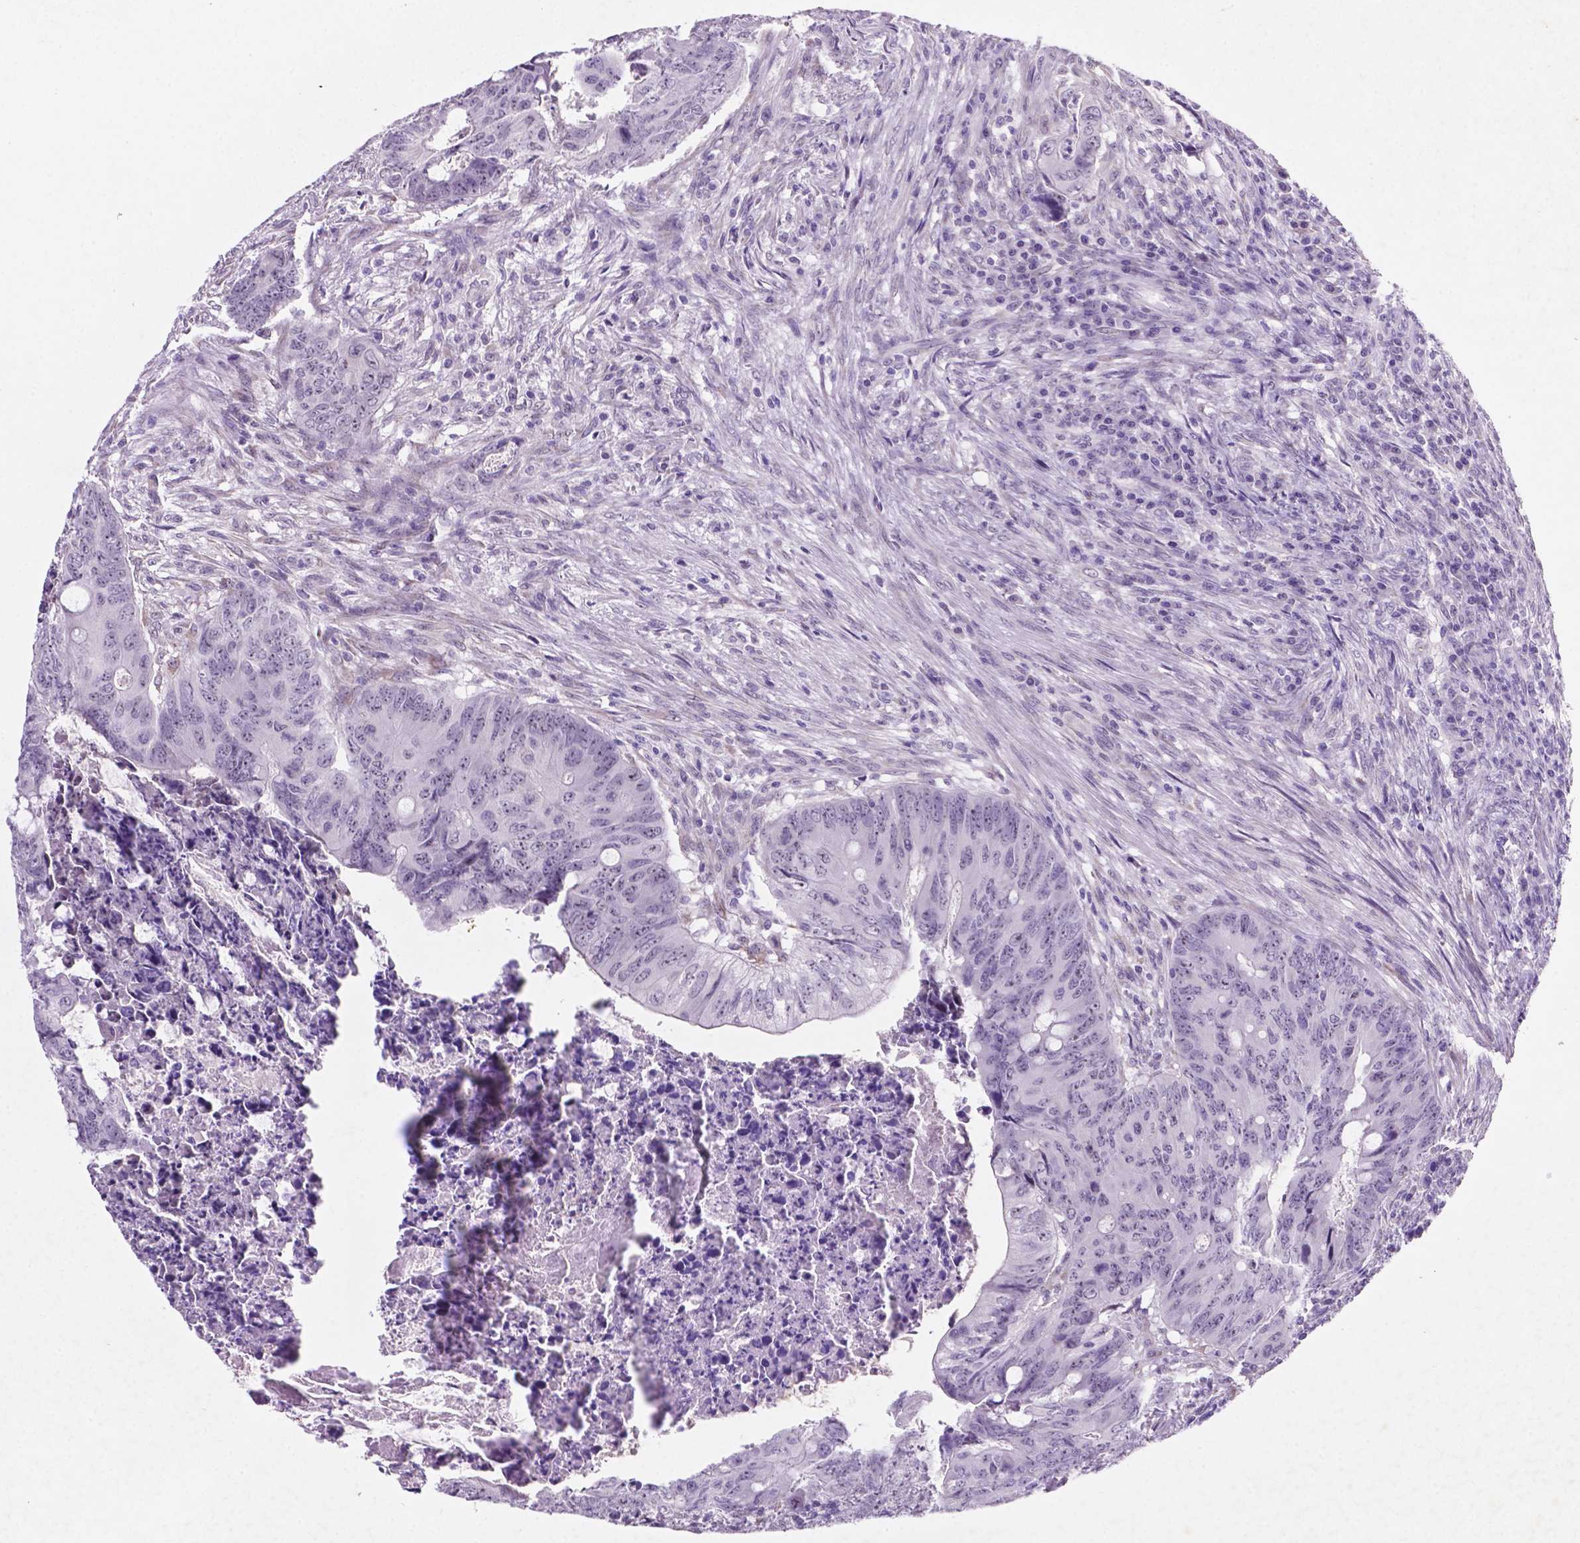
{"staining": {"intensity": "negative", "quantity": "none", "location": "none"}, "tissue": "colorectal cancer", "cell_type": "Tumor cells", "image_type": "cancer", "snomed": [{"axis": "morphology", "description": "Adenocarcinoma, NOS"}, {"axis": "topography", "description": "Colon"}], "caption": "An immunohistochemistry image of colorectal cancer is shown. There is no staining in tumor cells of colorectal cancer.", "gene": "C18orf21", "patient": {"sex": "female", "age": 74}}